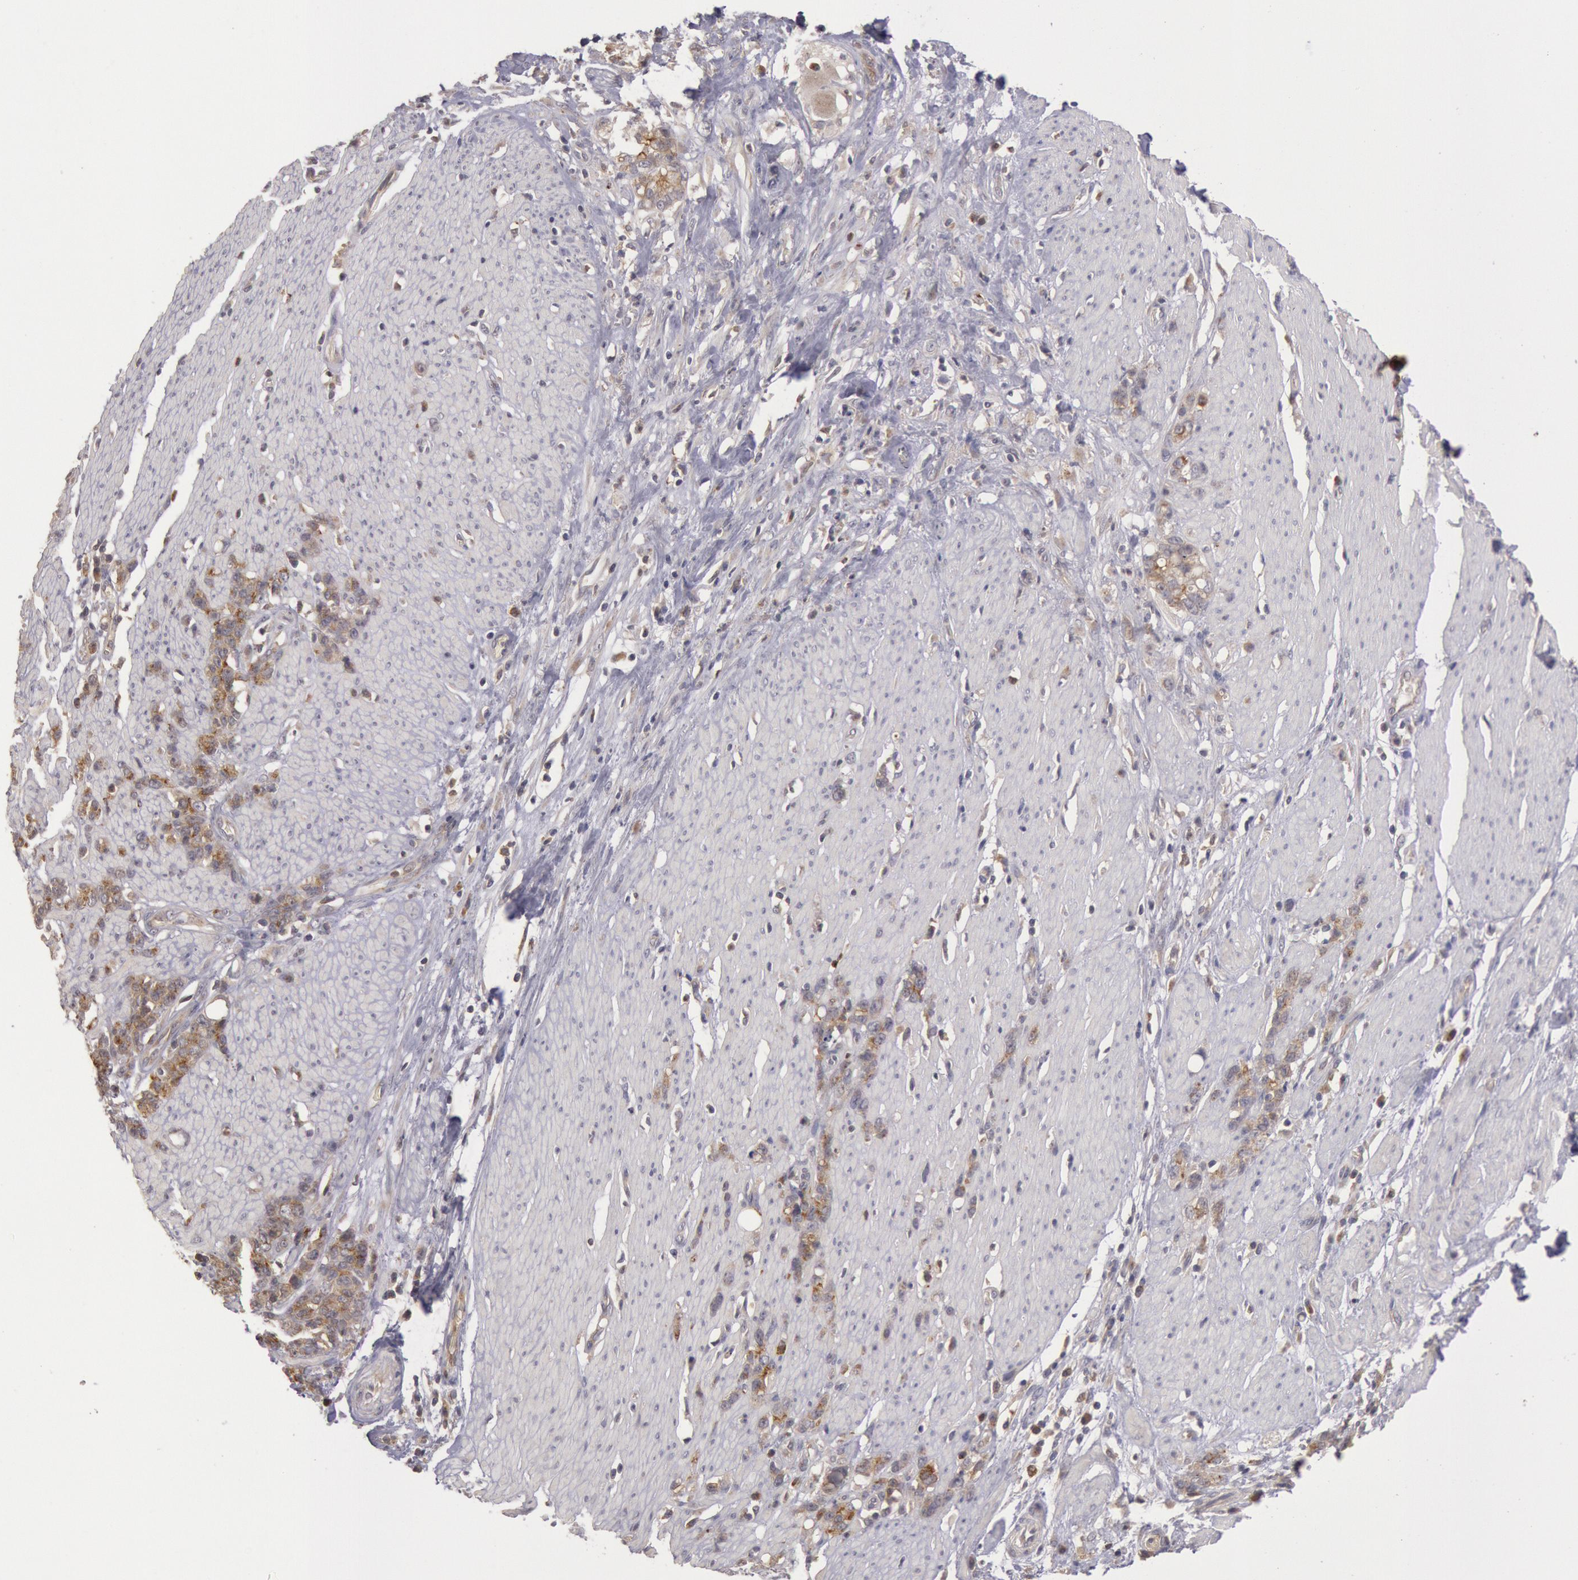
{"staining": {"intensity": "weak", "quantity": "25%-75%", "location": "cytoplasmic/membranous"}, "tissue": "stomach cancer", "cell_type": "Tumor cells", "image_type": "cancer", "snomed": [{"axis": "morphology", "description": "Adenocarcinoma, NOS"}, {"axis": "topography", "description": "Stomach, lower"}], "caption": "Stomach cancer (adenocarcinoma) stained with a brown dye demonstrates weak cytoplasmic/membranous positive positivity in about 25%-75% of tumor cells.", "gene": "PLA2G6", "patient": {"sex": "male", "age": 88}}